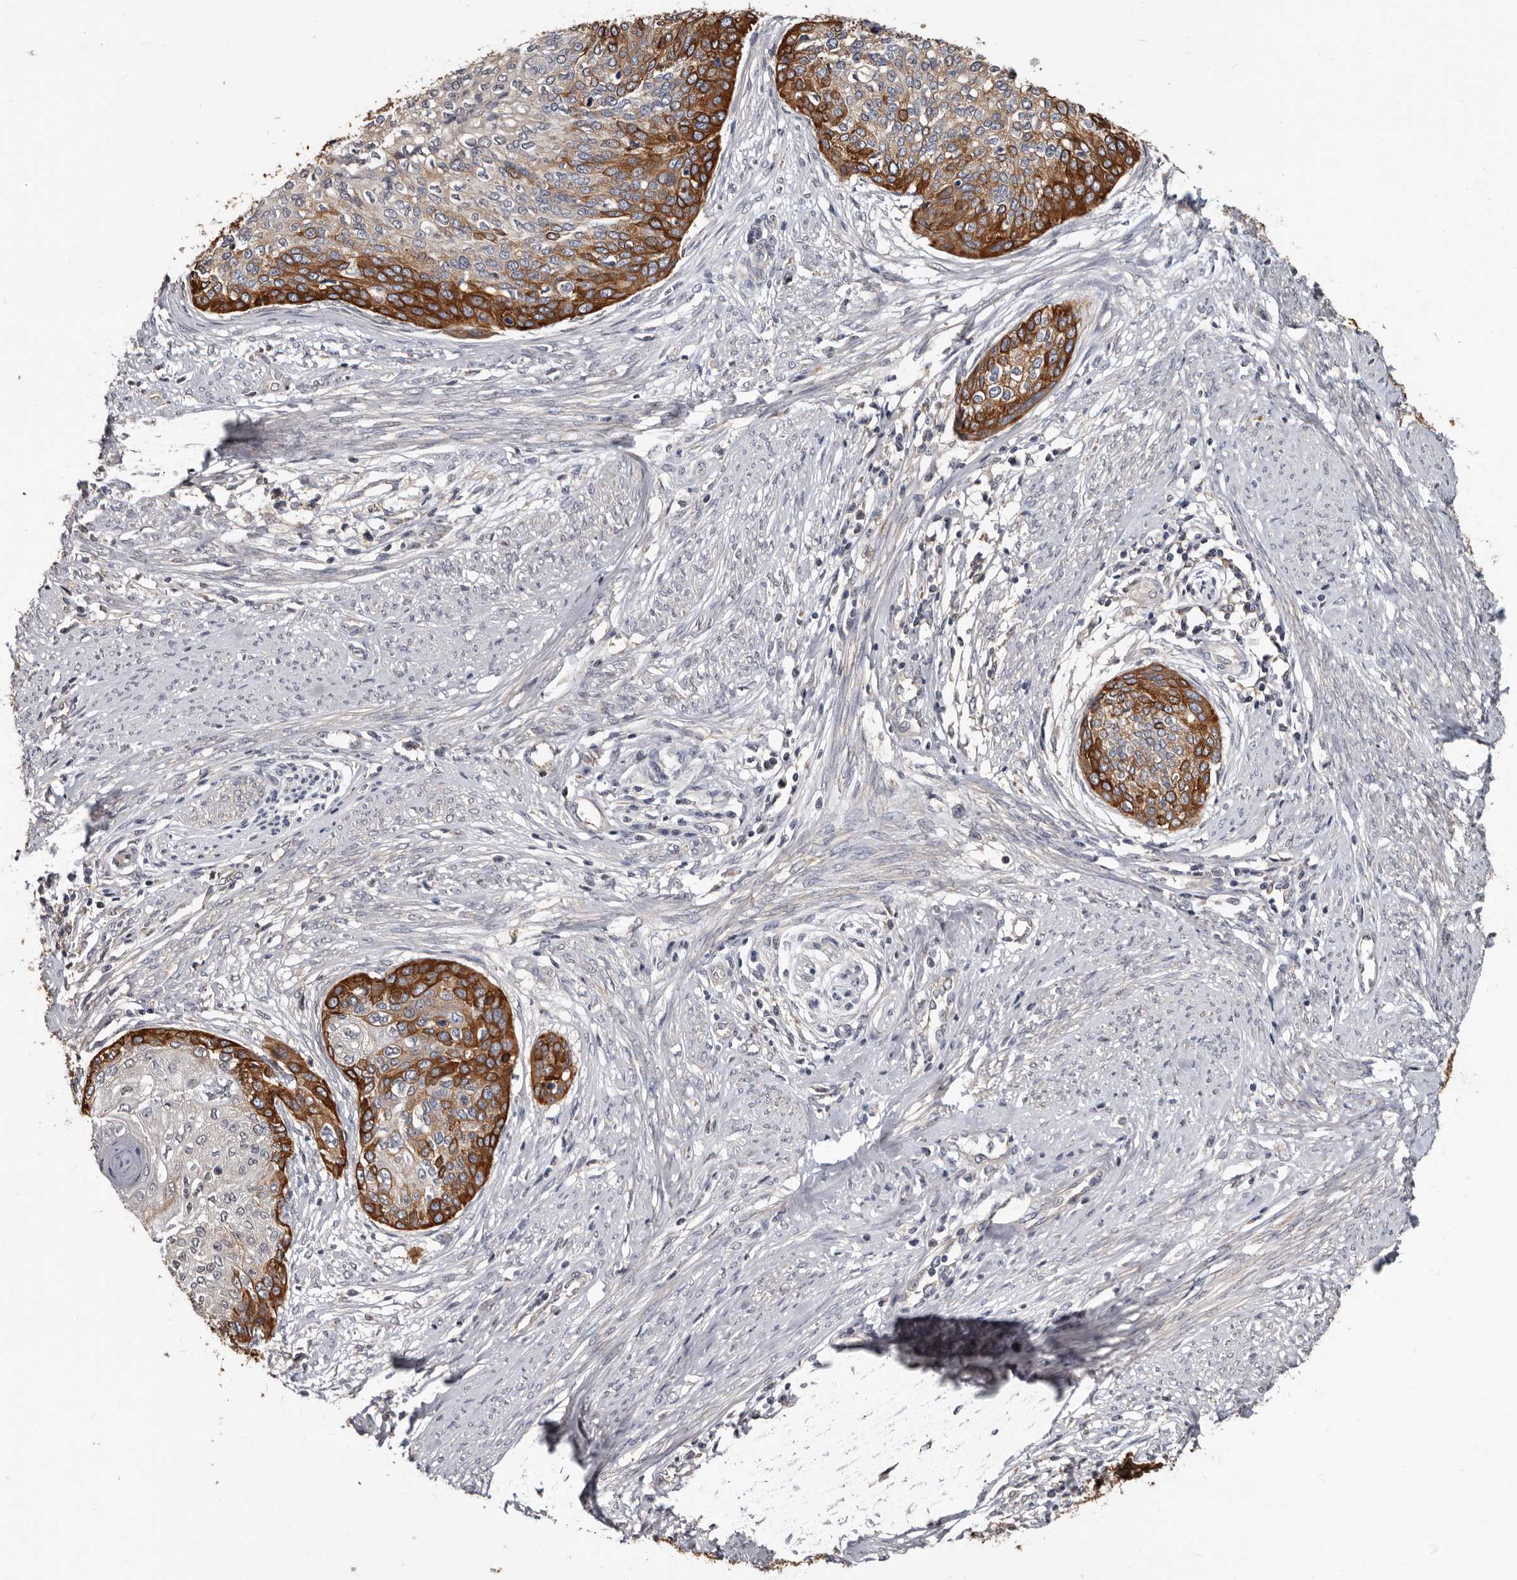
{"staining": {"intensity": "strong", "quantity": "25%-75%", "location": "cytoplasmic/membranous"}, "tissue": "cervical cancer", "cell_type": "Tumor cells", "image_type": "cancer", "snomed": [{"axis": "morphology", "description": "Squamous cell carcinoma, NOS"}, {"axis": "topography", "description": "Cervix"}], "caption": "IHC staining of squamous cell carcinoma (cervical), which demonstrates high levels of strong cytoplasmic/membranous staining in about 25%-75% of tumor cells indicating strong cytoplasmic/membranous protein expression. The staining was performed using DAB (3,3'-diaminobenzidine) (brown) for protein detection and nuclei were counterstained in hematoxylin (blue).", "gene": "MRPL18", "patient": {"sex": "female", "age": 37}}